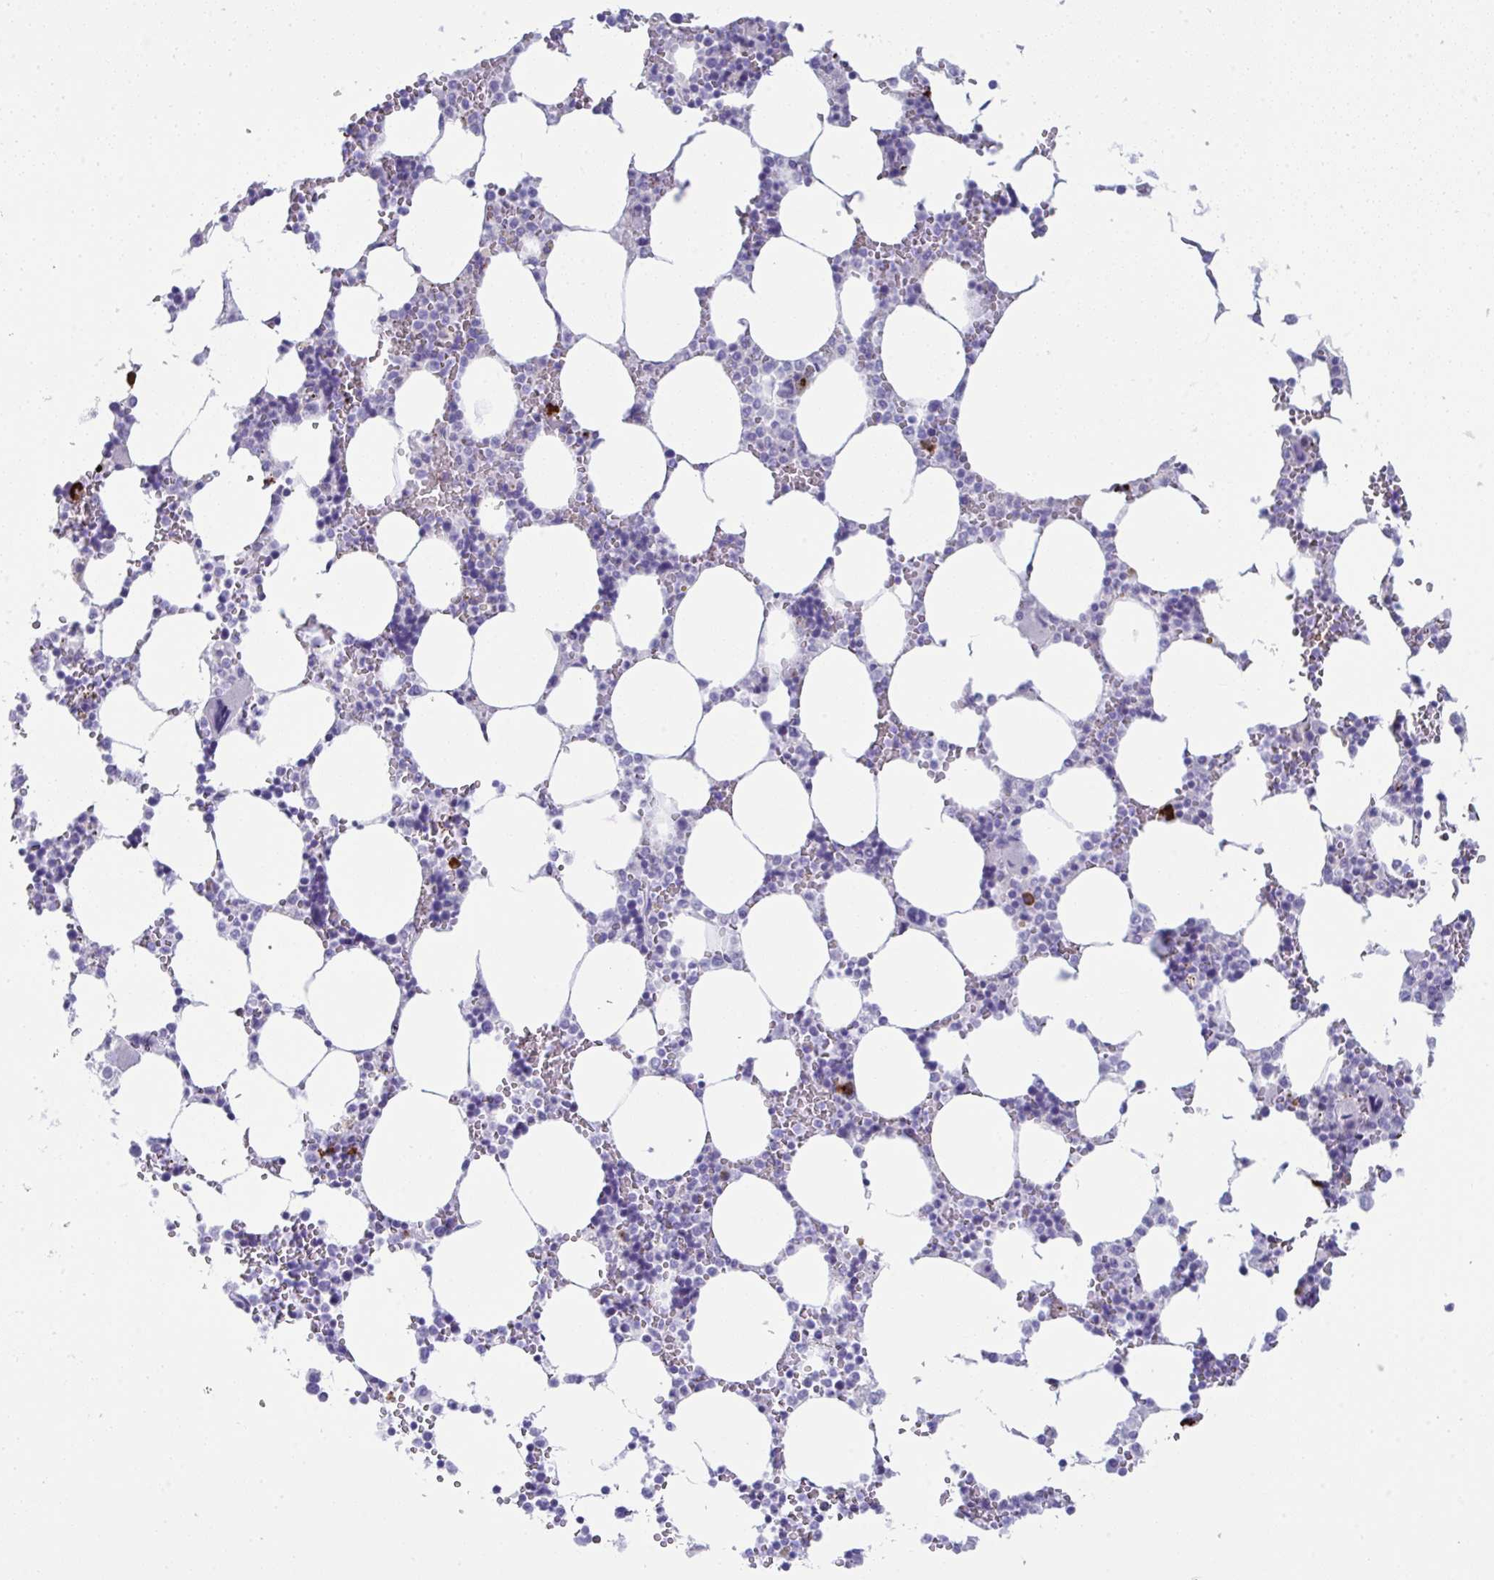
{"staining": {"intensity": "strong", "quantity": "<25%", "location": "cytoplasmic/membranous"}, "tissue": "bone marrow", "cell_type": "Hematopoietic cells", "image_type": "normal", "snomed": [{"axis": "morphology", "description": "Normal tissue, NOS"}, {"axis": "topography", "description": "Bone marrow"}], "caption": "Immunohistochemical staining of normal human bone marrow exhibits medium levels of strong cytoplasmic/membranous positivity in approximately <25% of hematopoietic cells.", "gene": "JCHAIN", "patient": {"sex": "male", "age": 64}}